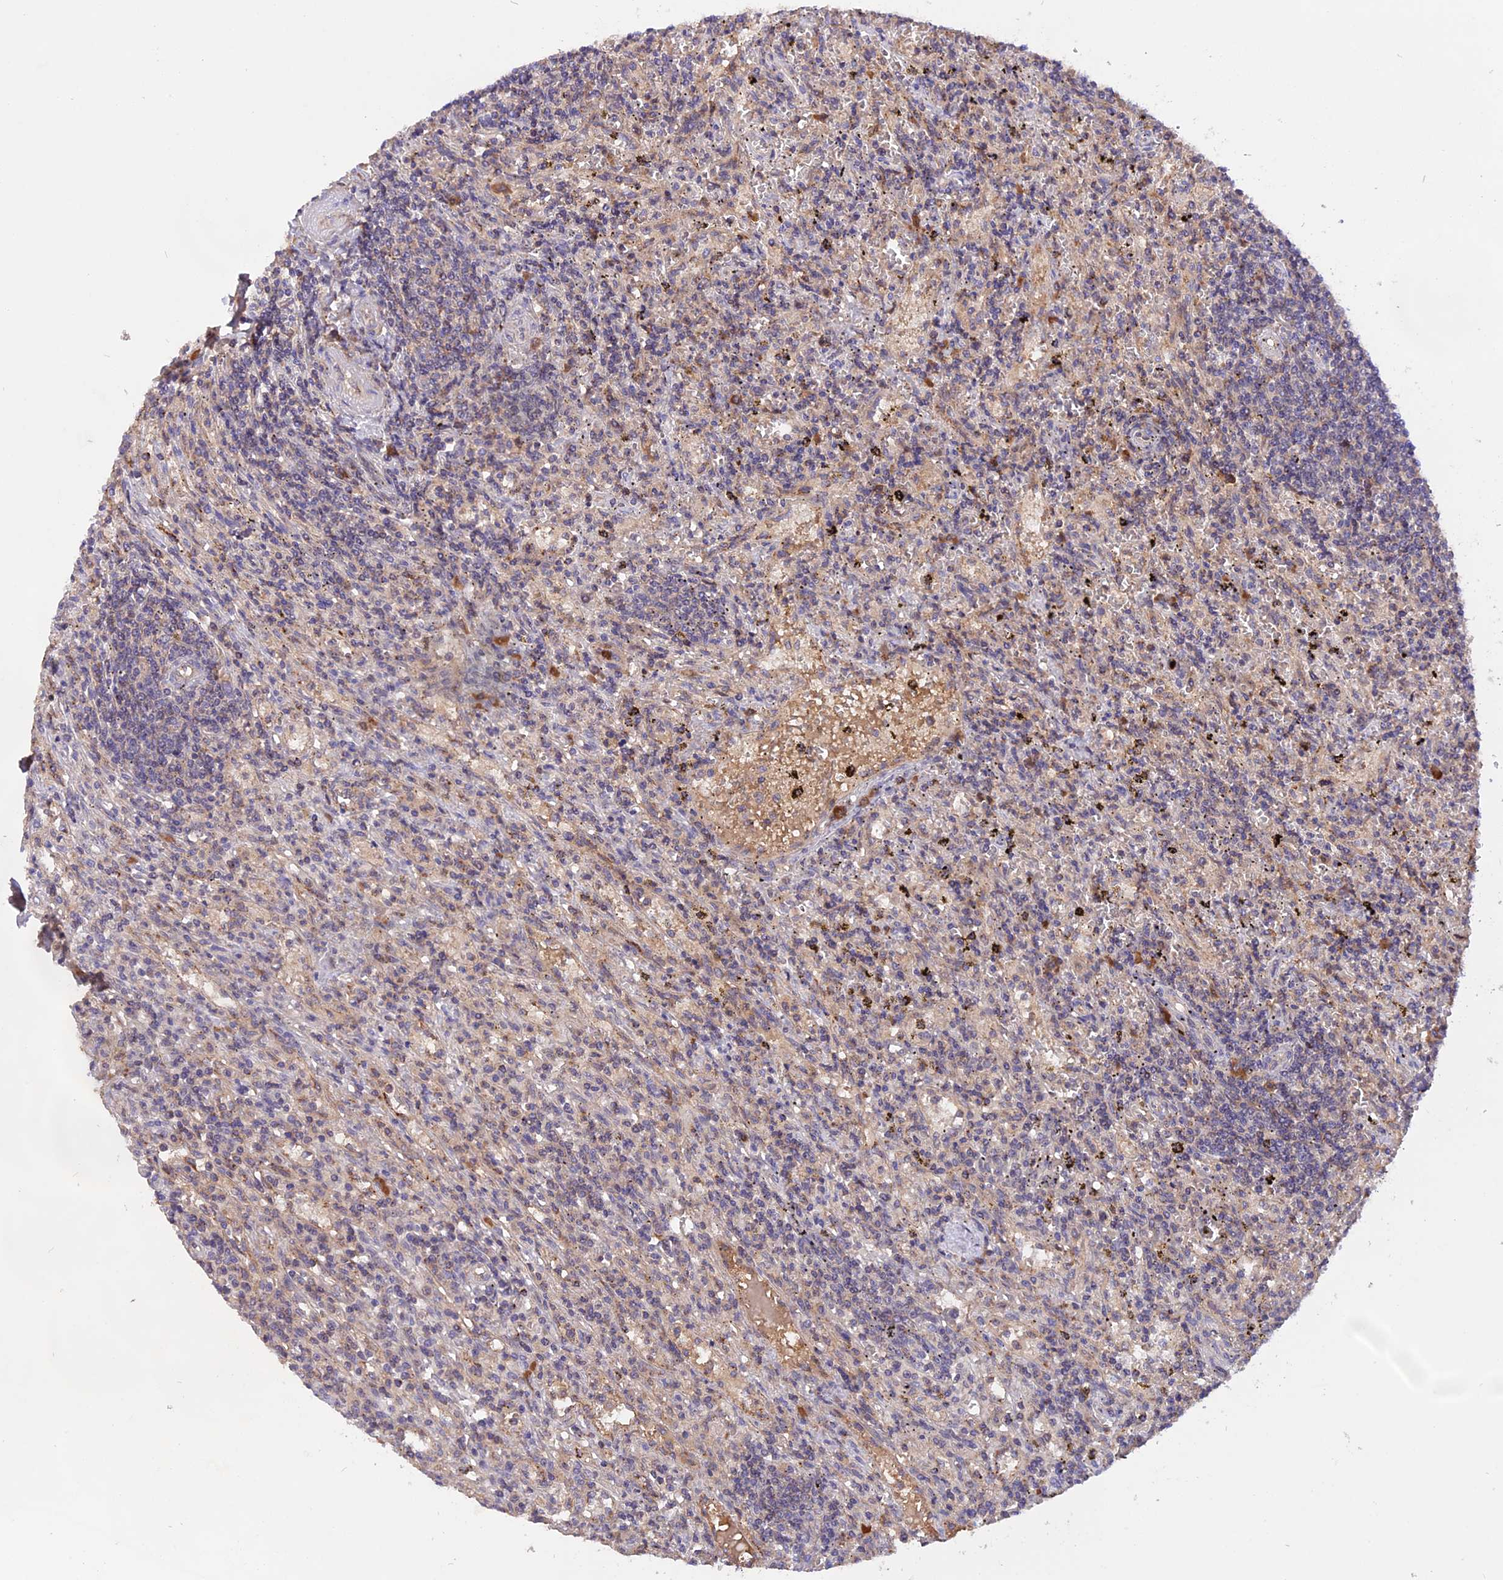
{"staining": {"intensity": "negative", "quantity": "none", "location": "none"}, "tissue": "lymphoma", "cell_type": "Tumor cells", "image_type": "cancer", "snomed": [{"axis": "morphology", "description": "Malignant lymphoma, non-Hodgkin's type, Low grade"}, {"axis": "topography", "description": "Spleen"}], "caption": "Lymphoma was stained to show a protein in brown. There is no significant positivity in tumor cells.", "gene": "MARK4", "patient": {"sex": "male", "age": 76}}